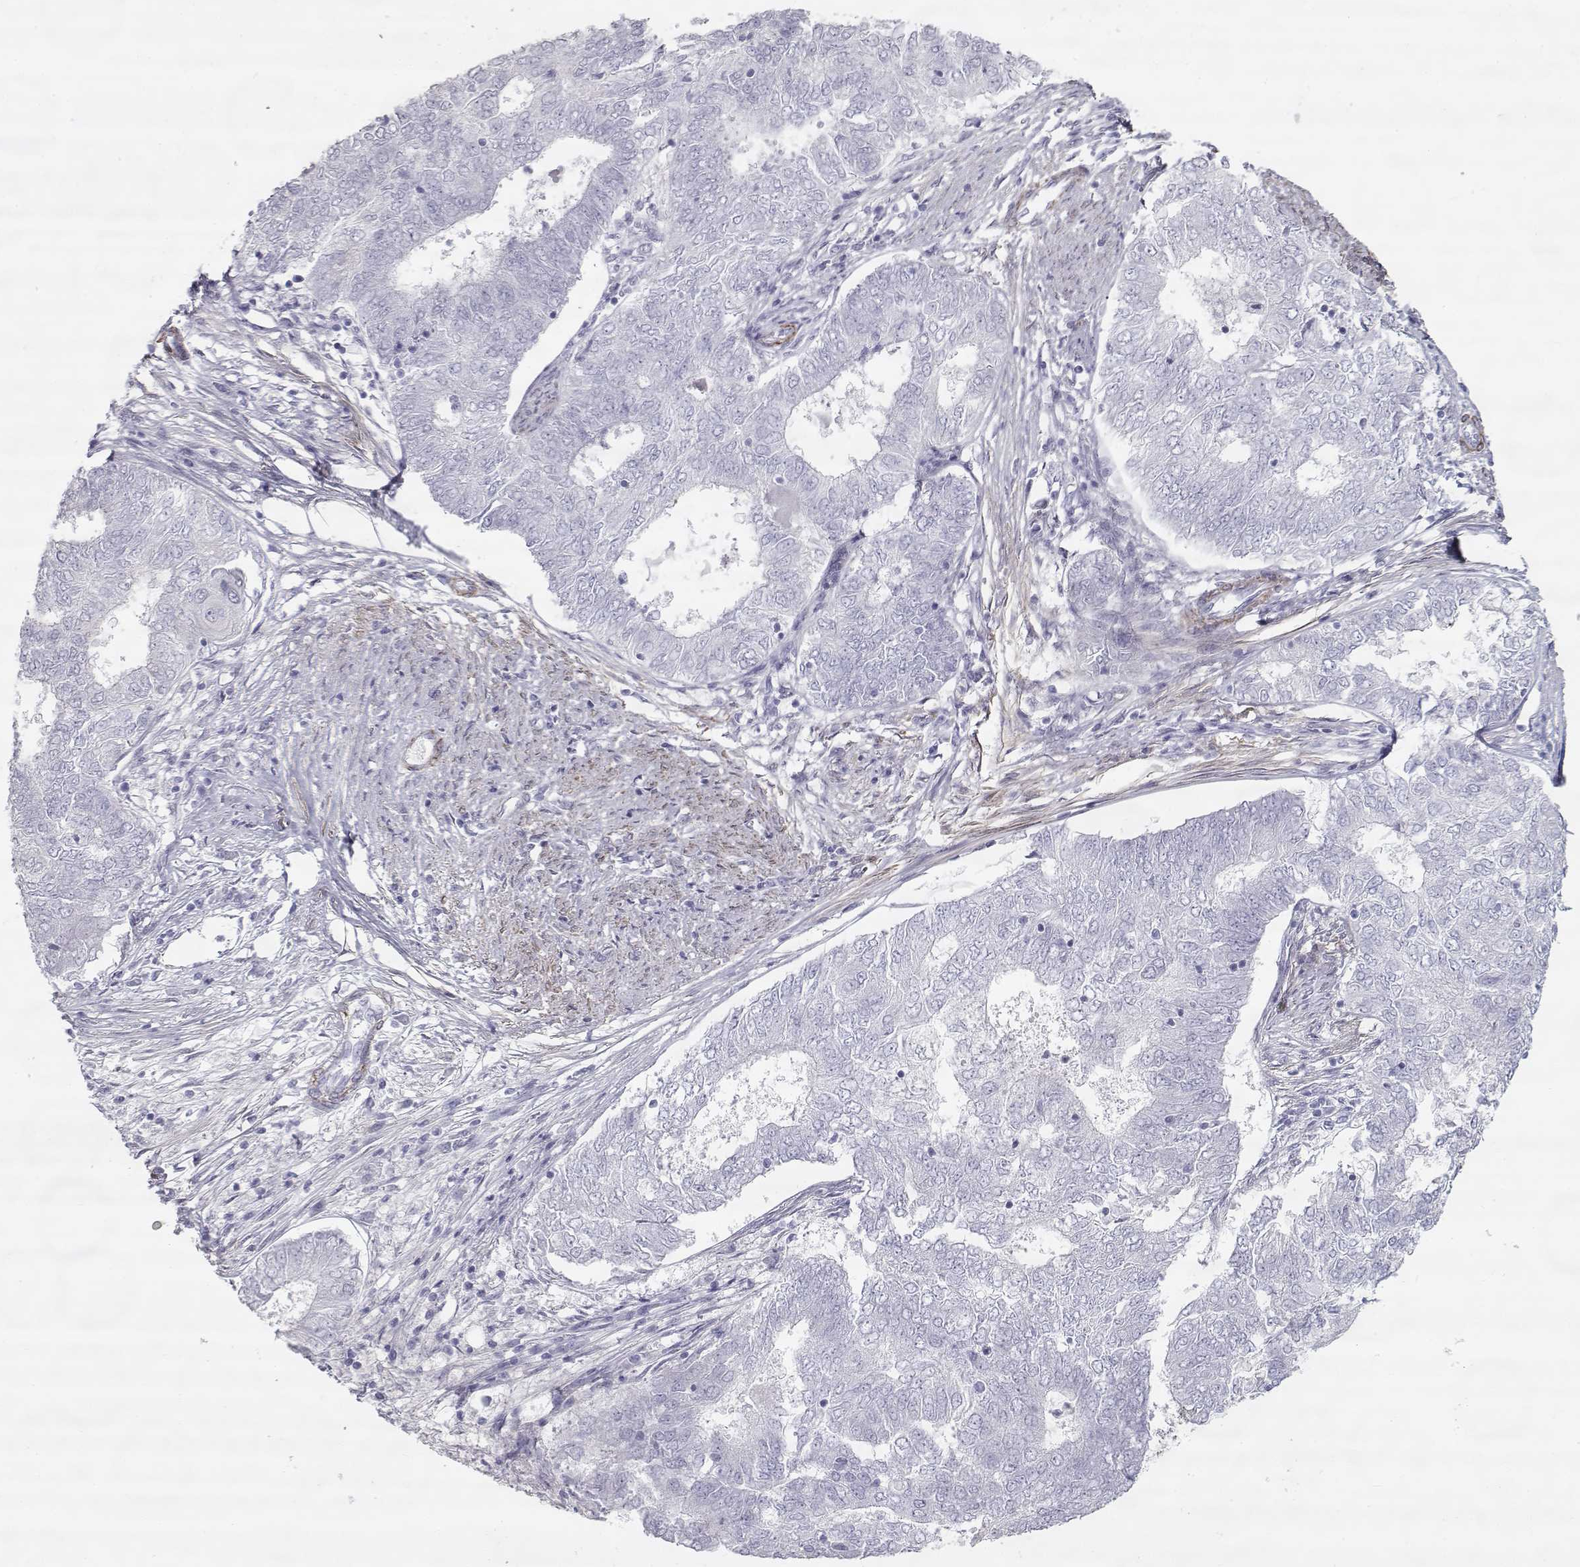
{"staining": {"intensity": "negative", "quantity": "none", "location": "none"}, "tissue": "endometrial cancer", "cell_type": "Tumor cells", "image_type": "cancer", "snomed": [{"axis": "morphology", "description": "Adenocarcinoma, NOS"}, {"axis": "topography", "description": "Endometrium"}], "caption": "Immunohistochemistry (IHC) image of adenocarcinoma (endometrial) stained for a protein (brown), which reveals no positivity in tumor cells.", "gene": "SLITRK3", "patient": {"sex": "female", "age": 62}}